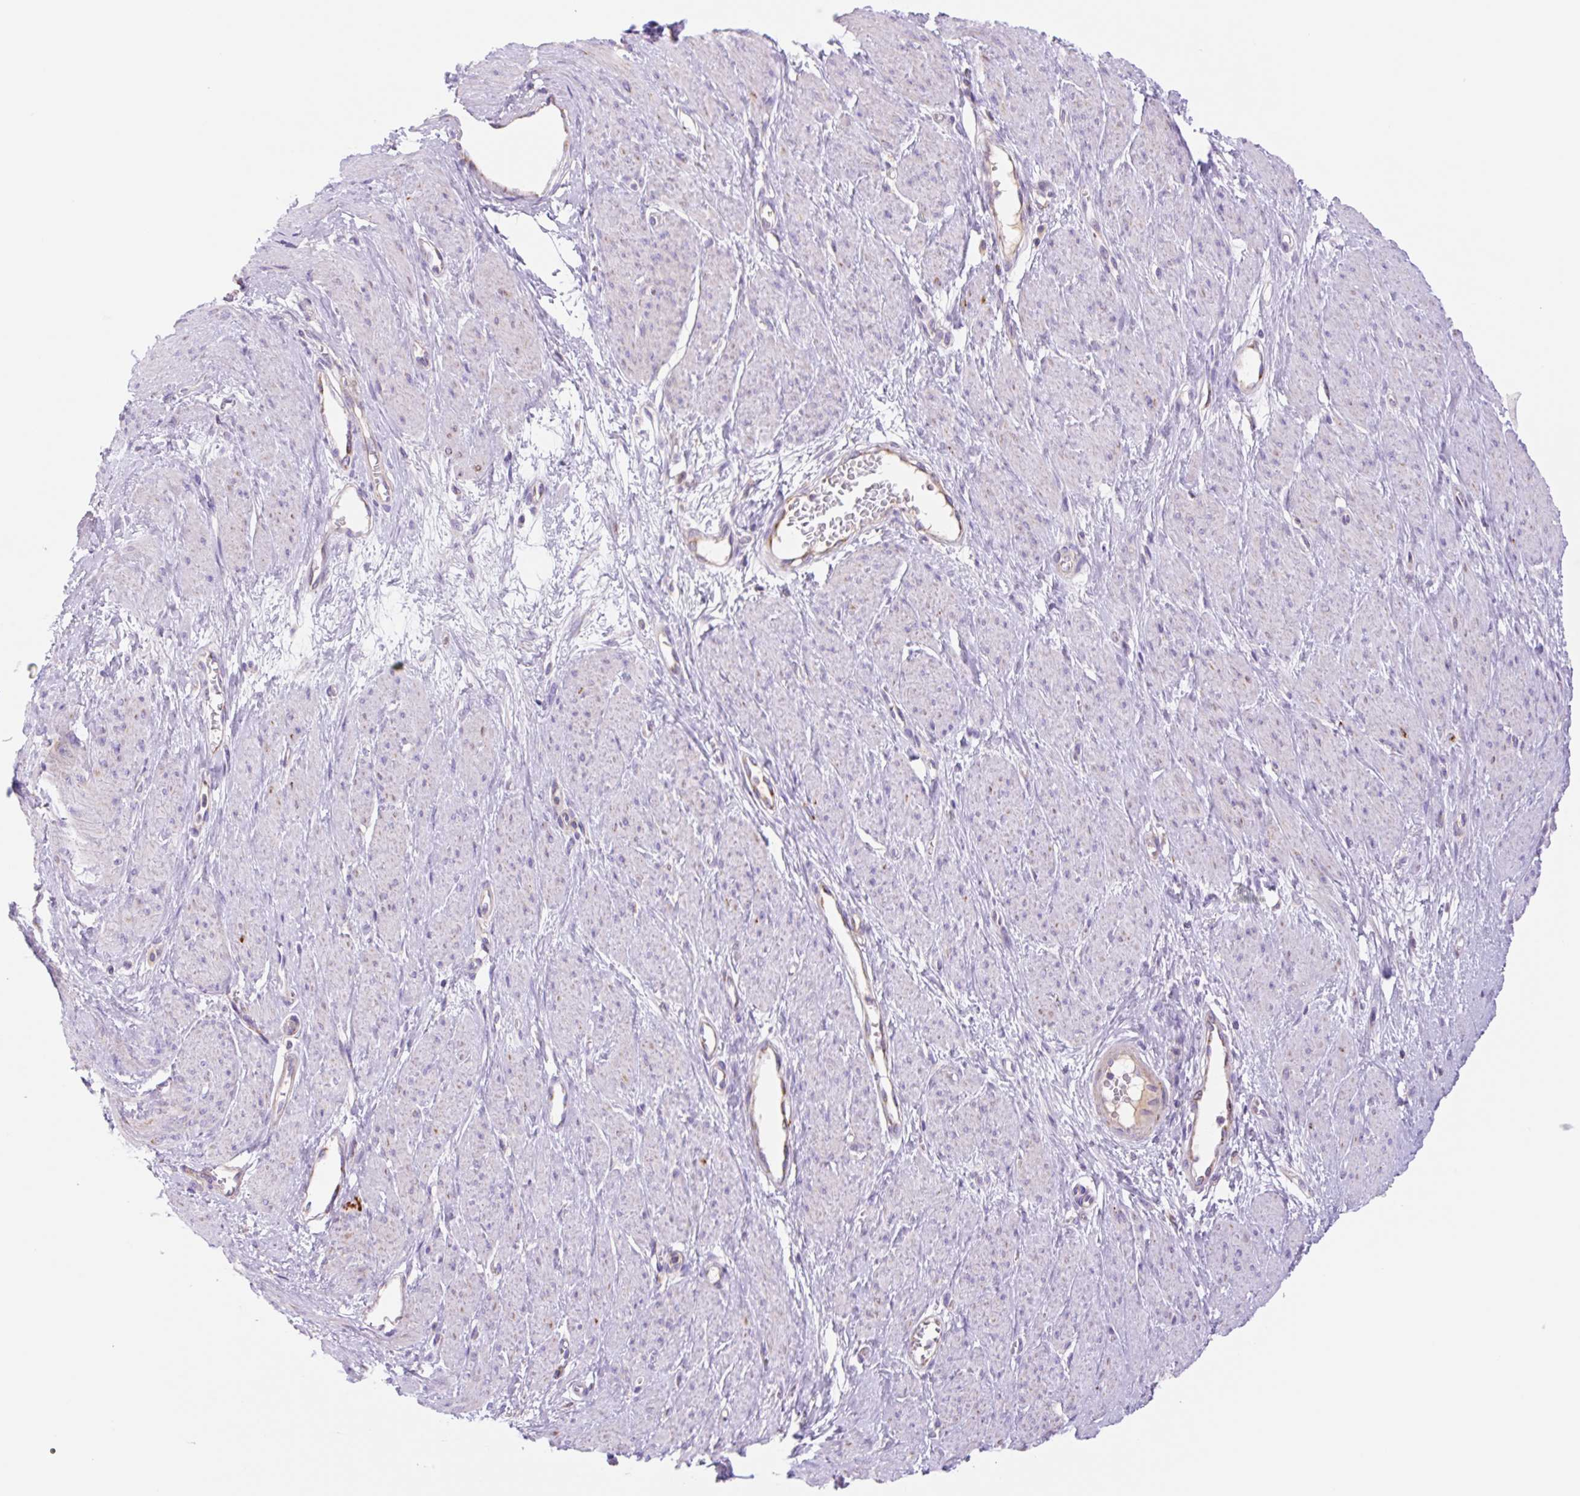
{"staining": {"intensity": "negative", "quantity": "none", "location": "none"}, "tissue": "smooth muscle", "cell_type": "Smooth muscle cells", "image_type": "normal", "snomed": [{"axis": "morphology", "description": "Normal tissue, NOS"}, {"axis": "topography", "description": "Smooth muscle"}, {"axis": "topography", "description": "Uterus"}], "caption": "IHC image of unremarkable human smooth muscle stained for a protein (brown), which reveals no expression in smooth muscle cells.", "gene": "ETNK2", "patient": {"sex": "female", "age": 39}}